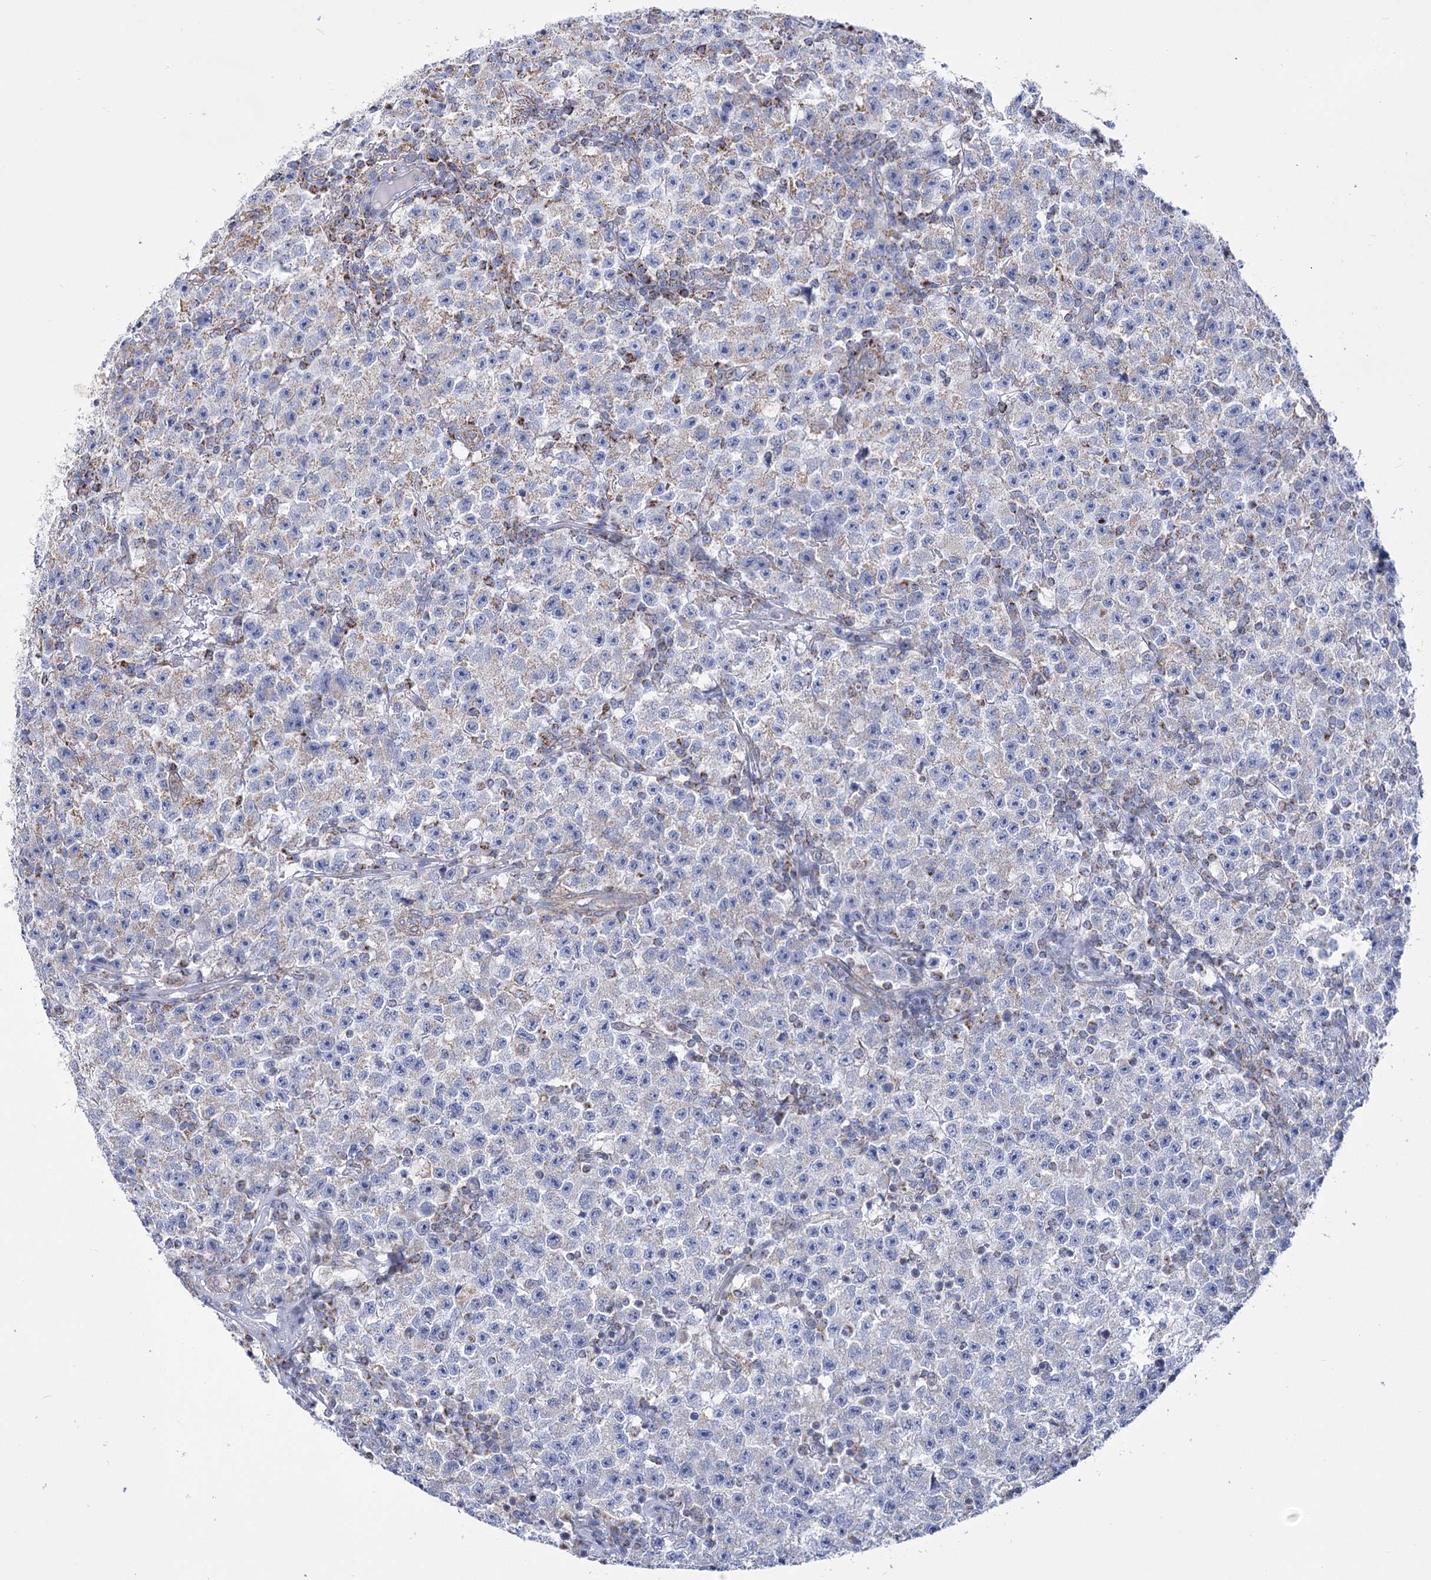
{"staining": {"intensity": "weak", "quantity": "<25%", "location": "cytoplasmic/membranous"}, "tissue": "testis cancer", "cell_type": "Tumor cells", "image_type": "cancer", "snomed": [{"axis": "morphology", "description": "Seminoma, NOS"}, {"axis": "topography", "description": "Testis"}], "caption": "Immunohistochemistry (IHC) micrograph of human testis cancer (seminoma) stained for a protein (brown), which shows no positivity in tumor cells.", "gene": "PDHB", "patient": {"sex": "male", "age": 22}}